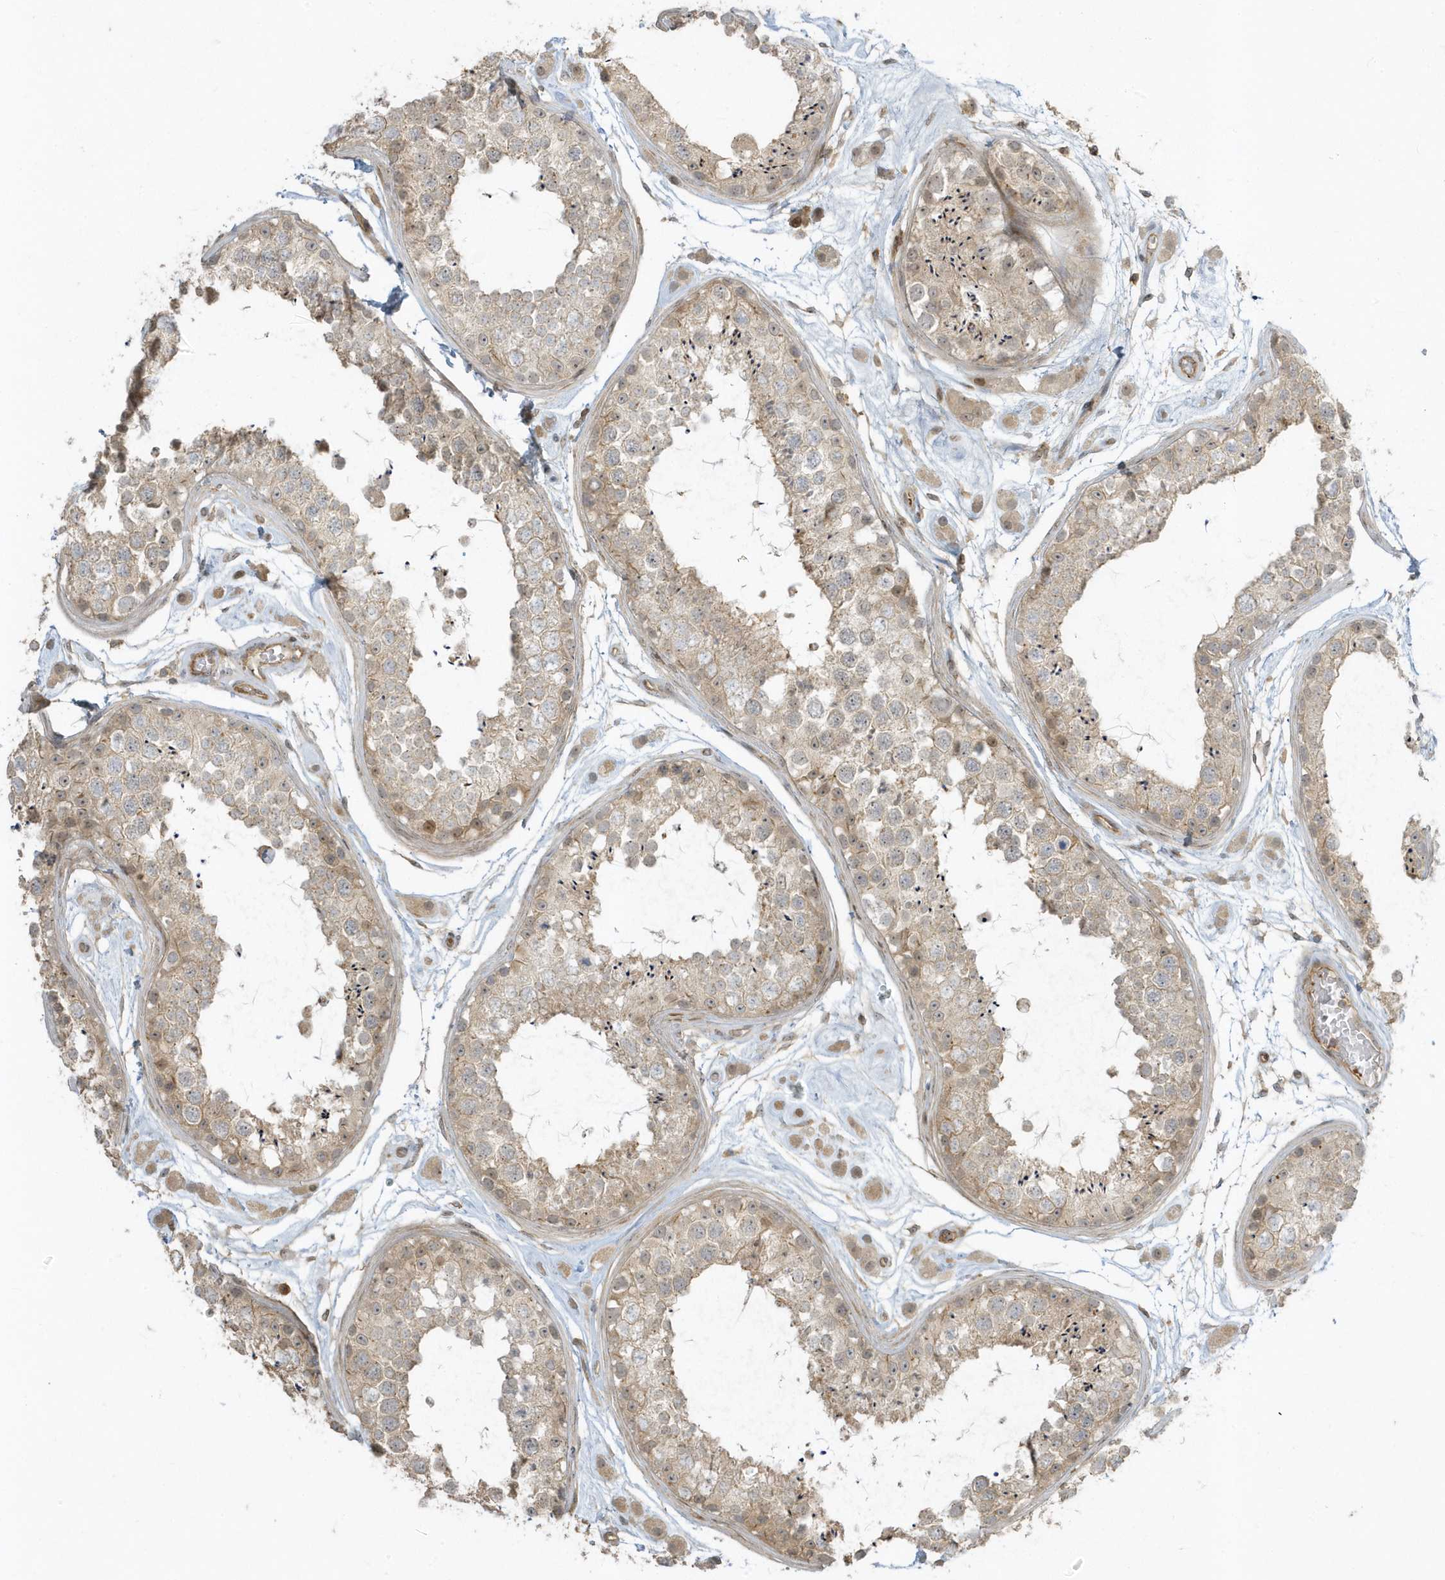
{"staining": {"intensity": "weak", "quantity": ">75%", "location": "cytoplasmic/membranous,nuclear"}, "tissue": "testis", "cell_type": "Cells in seminiferous ducts", "image_type": "normal", "snomed": [{"axis": "morphology", "description": "Normal tissue, NOS"}, {"axis": "topography", "description": "Testis"}], "caption": "Testis stained with a protein marker exhibits weak staining in cells in seminiferous ducts.", "gene": "ZBTB8A", "patient": {"sex": "male", "age": 25}}